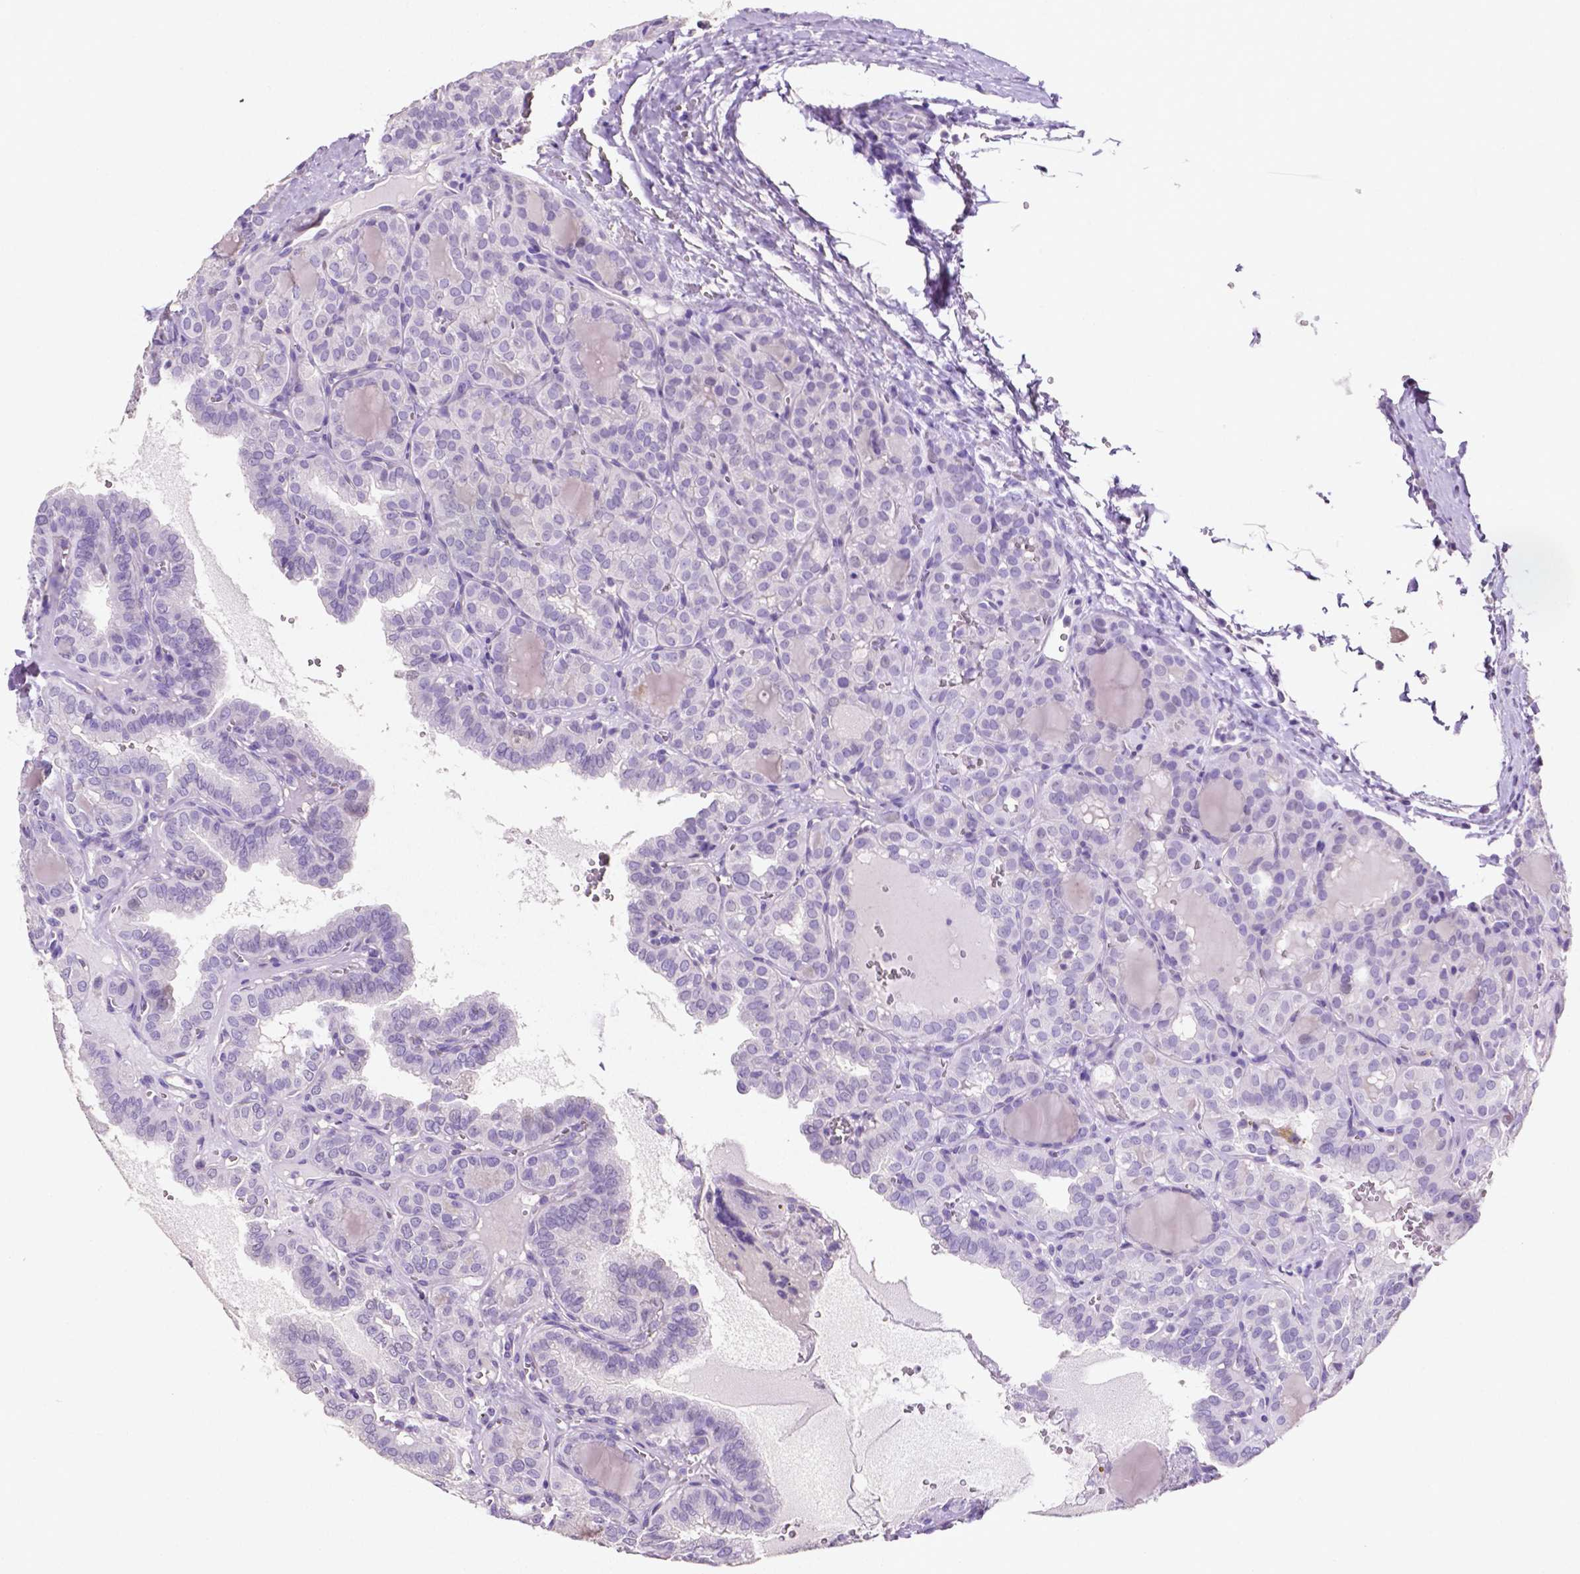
{"staining": {"intensity": "negative", "quantity": "none", "location": "none"}, "tissue": "thyroid cancer", "cell_type": "Tumor cells", "image_type": "cancer", "snomed": [{"axis": "morphology", "description": "Papillary adenocarcinoma, NOS"}, {"axis": "topography", "description": "Thyroid gland"}], "caption": "DAB (3,3'-diaminobenzidine) immunohistochemical staining of human thyroid cancer exhibits no significant expression in tumor cells. (DAB IHC visualized using brightfield microscopy, high magnification).", "gene": "SLC22A2", "patient": {"sex": "female", "age": 41}}